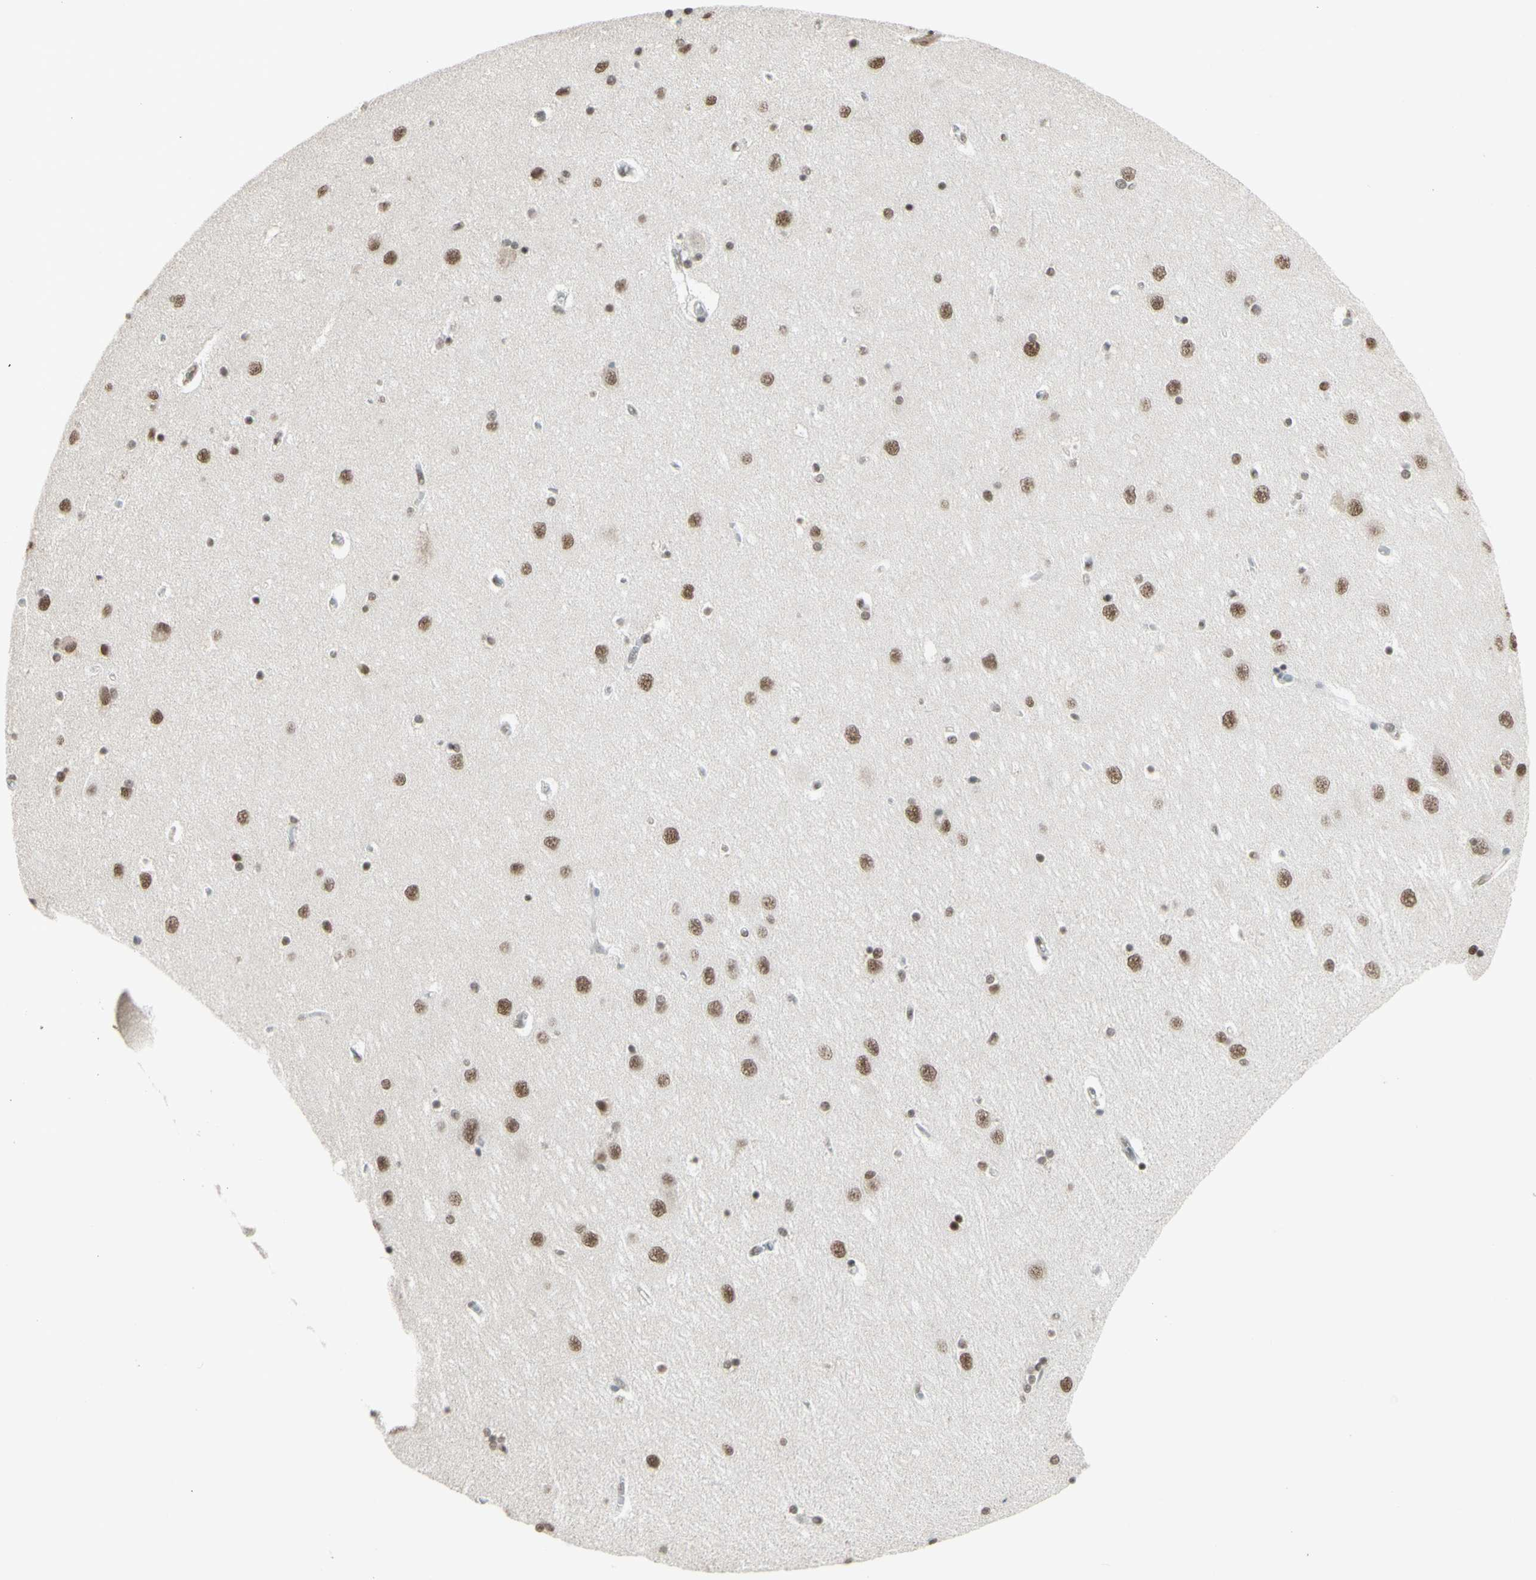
{"staining": {"intensity": "strong", "quantity": ">75%", "location": "nuclear"}, "tissue": "hippocampus", "cell_type": "Glial cells", "image_type": "normal", "snomed": [{"axis": "morphology", "description": "Normal tissue, NOS"}, {"axis": "topography", "description": "Hippocampus"}], "caption": "This is an image of immunohistochemistry (IHC) staining of unremarkable hippocampus, which shows strong positivity in the nuclear of glial cells.", "gene": "TRIM28", "patient": {"sex": "female", "age": 54}}